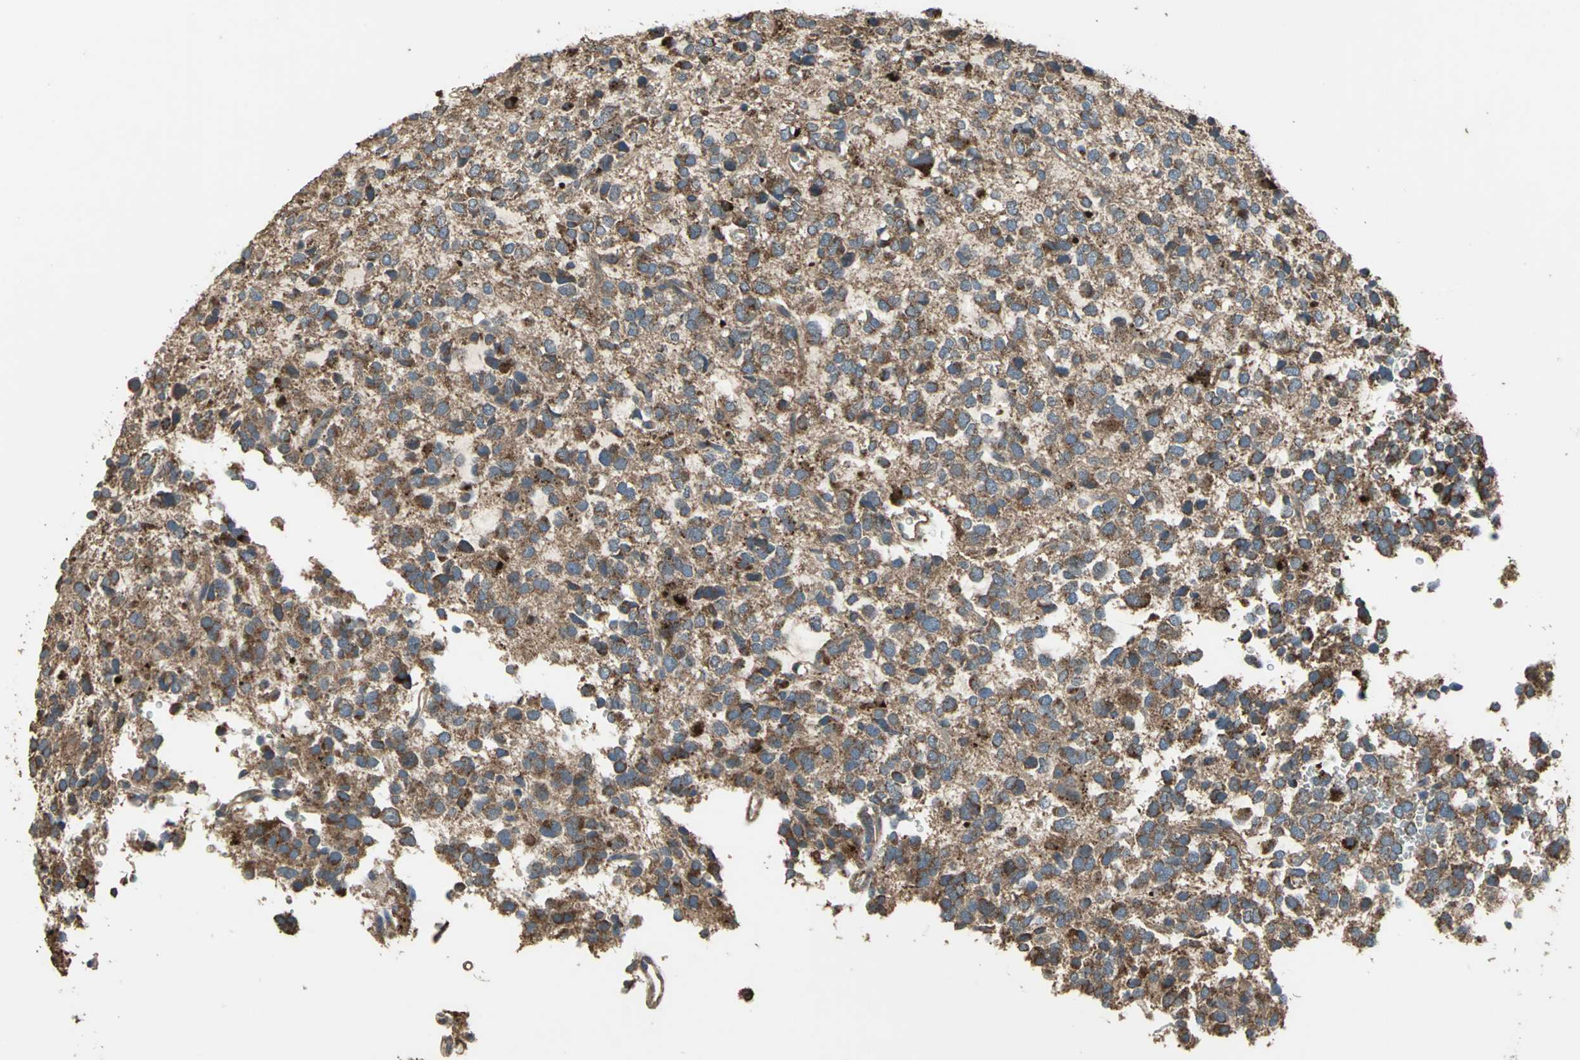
{"staining": {"intensity": "strong", "quantity": ">75%", "location": "cytoplasmic/membranous"}, "tissue": "glioma", "cell_type": "Tumor cells", "image_type": "cancer", "snomed": [{"axis": "morphology", "description": "Glioma, malignant, High grade"}, {"axis": "topography", "description": "Brain"}], "caption": "Approximately >75% of tumor cells in glioma display strong cytoplasmic/membranous protein staining as visualized by brown immunohistochemical staining.", "gene": "POLRMT", "patient": {"sex": "male", "age": 47}}